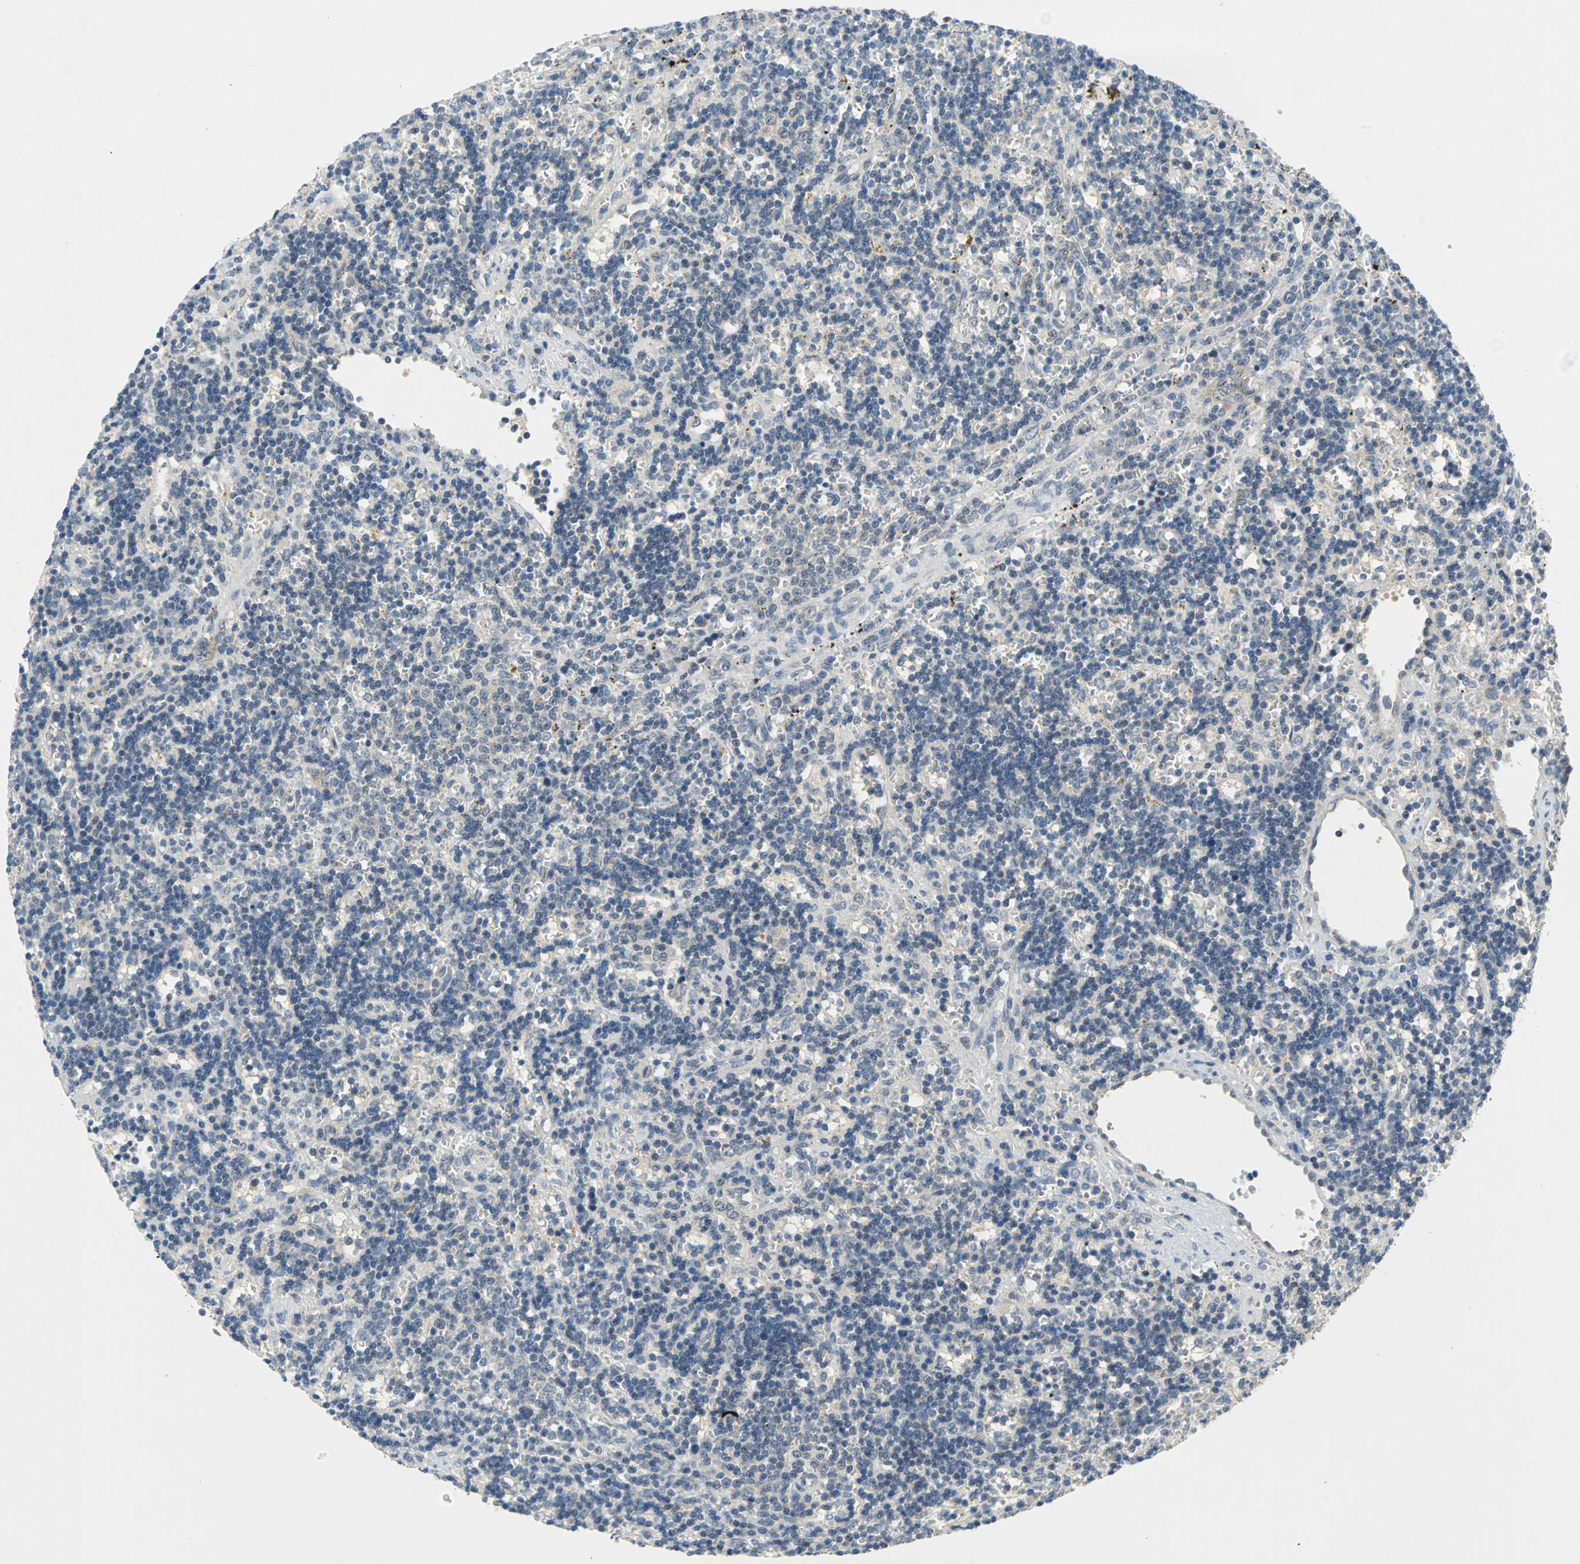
{"staining": {"intensity": "negative", "quantity": "none", "location": "none"}, "tissue": "lymphoma", "cell_type": "Tumor cells", "image_type": "cancer", "snomed": [{"axis": "morphology", "description": "Malignant lymphoma, non-Hodgkin's type, Low grade"}, {"axis": "topography", "description": "Spleen"}], "caption": "There is no significant staining in tumor cells of malignant lymphoma, non-Hodgkin's type (low-grade). (Stains: DAB (3,3'-diaminobenzidine) IHC with hematoxylin counter stain, Microscopy: brightfield microscopy at high magnification).", "gene": "PIN1", "patient": {"sex": "male", "age": 60}}